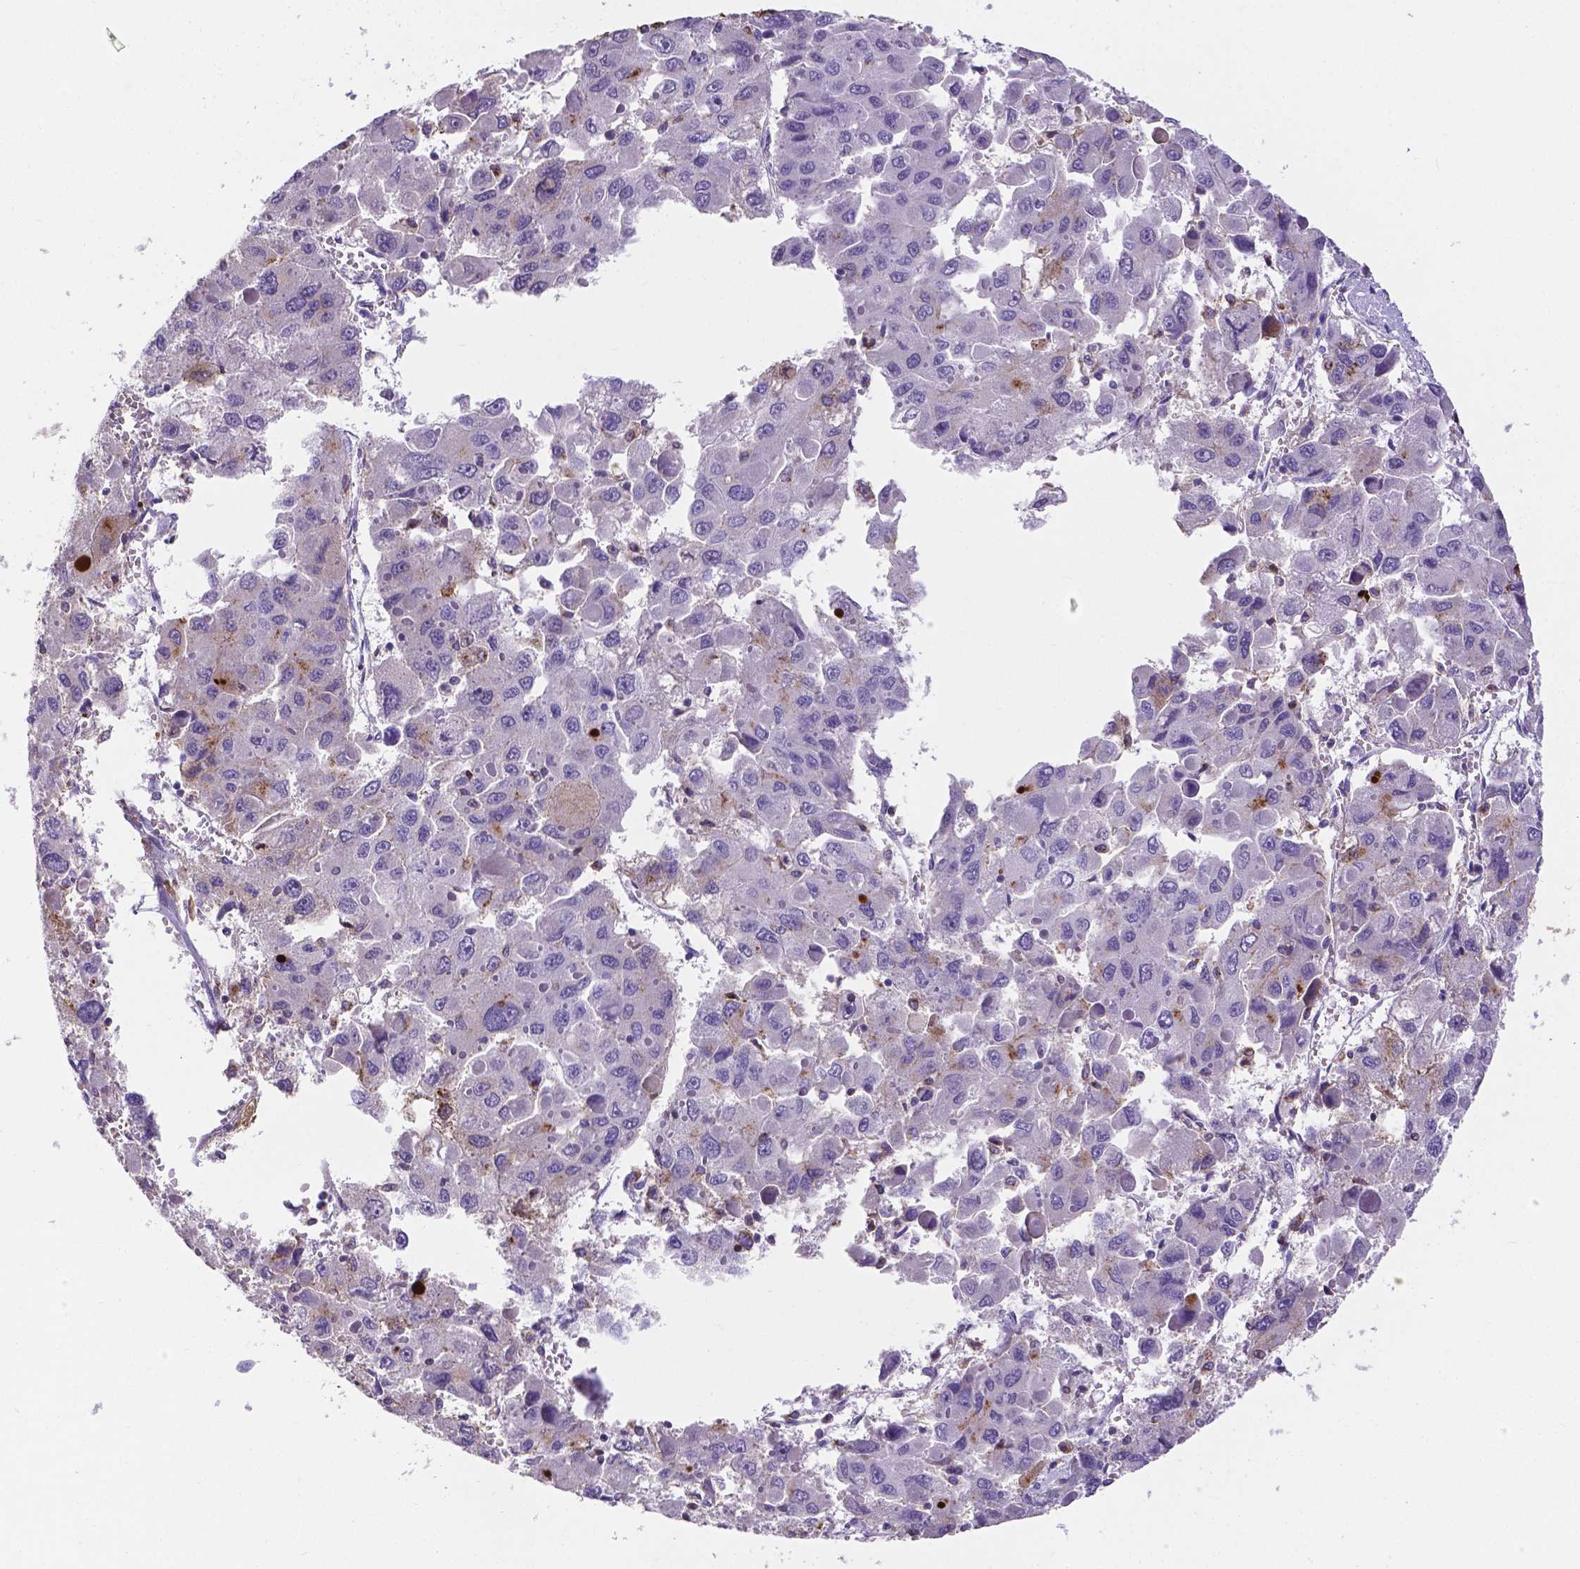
{"staining": {"intensity": "negative", "quantity": "none", "location": "none"}, "tissue": "liver cancer", "cell_type": "Tumor cells", "image_type": "cancer", "snomed": [{"axis": "morphology", "description": "Carcinoma, Hepatocellular, NOS"}, {"axis": "topography", "description": "Liver"}], "caption": "Photomicrograph shows no significant protein positivity in tumor cells of liver cancer (hepatocellular carcinoma).", "gene": "APOE", "patient": {"sex": "female", "age": 41}}